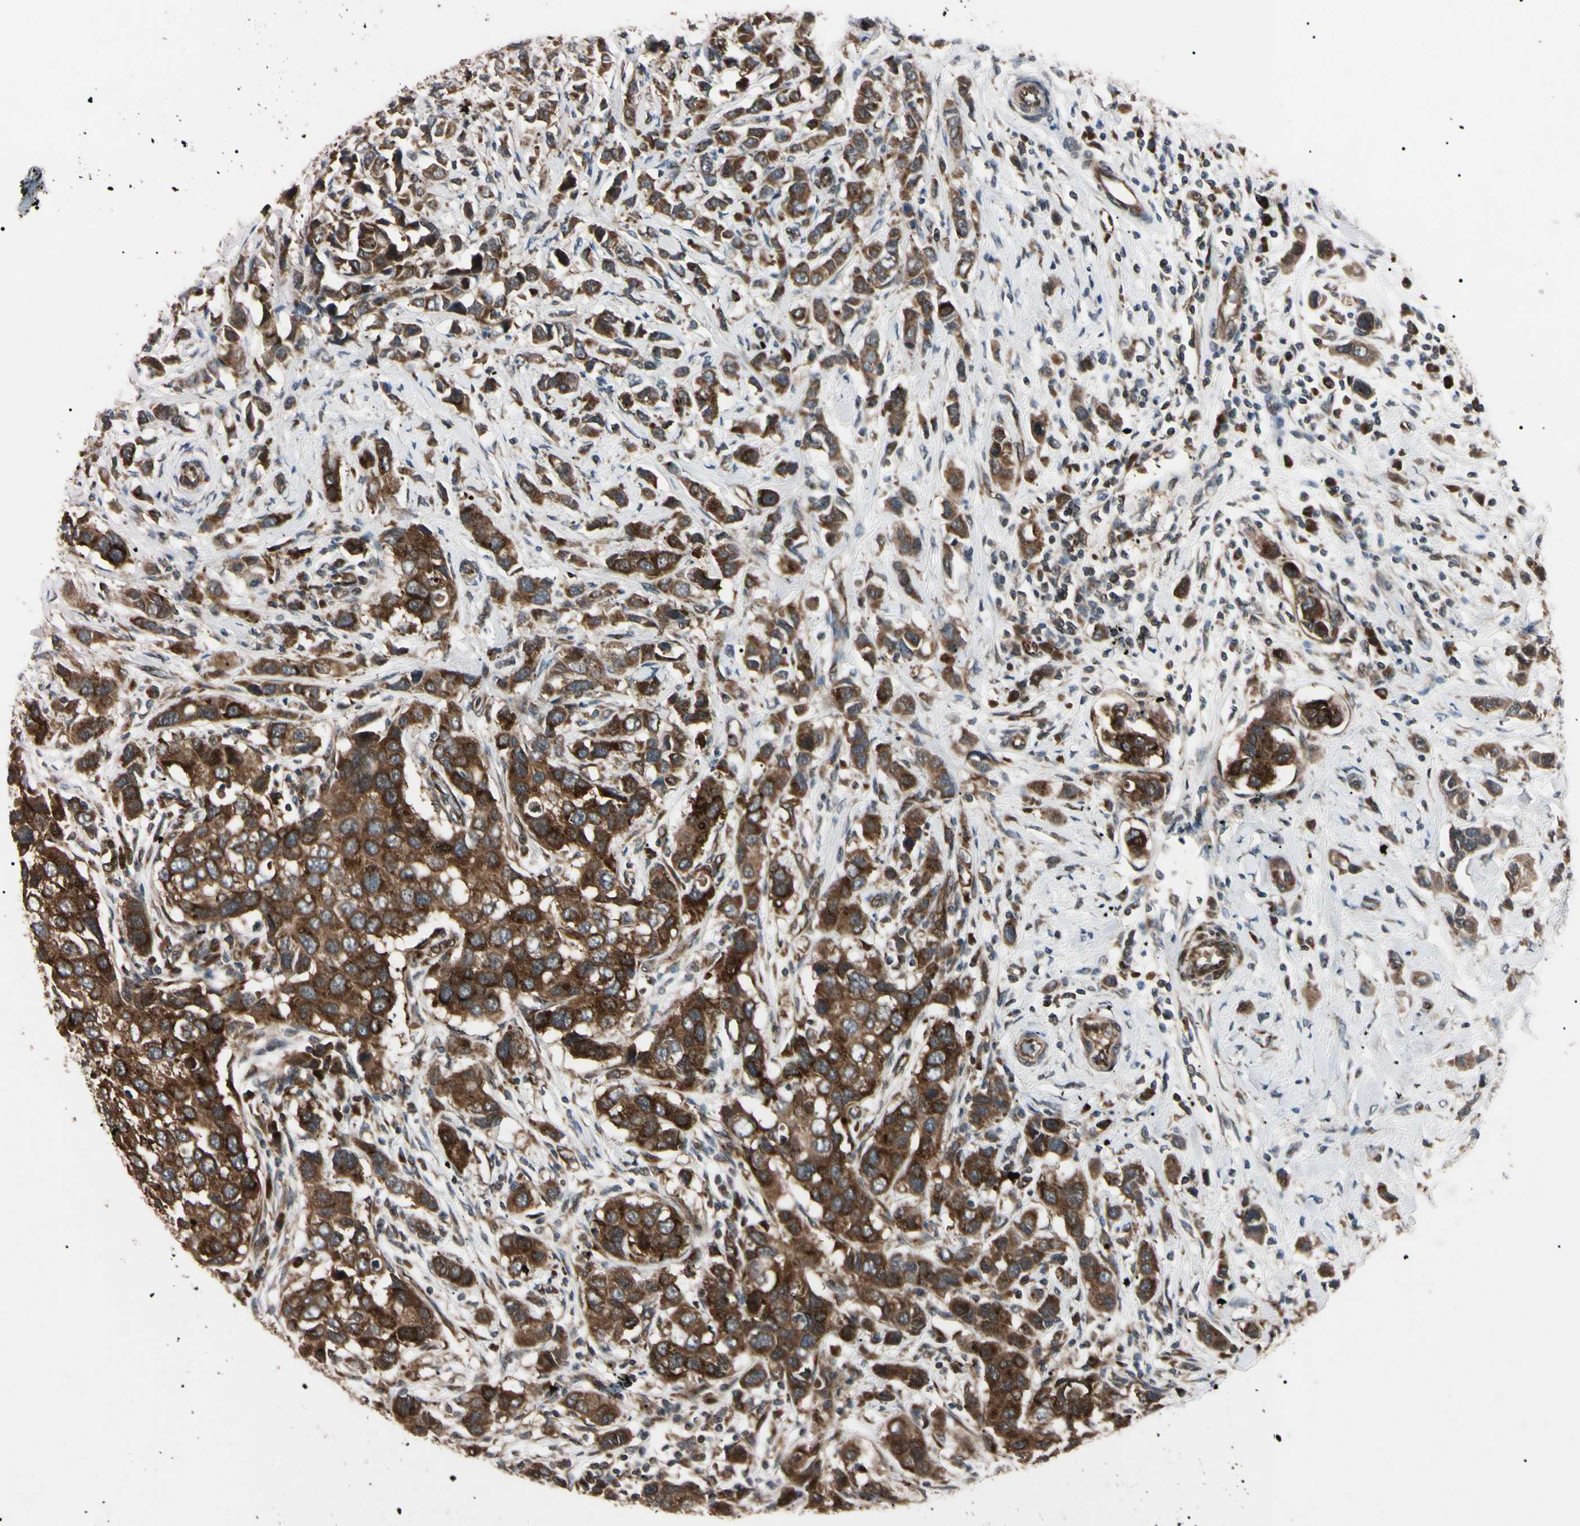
{"staining": {"intensity": "strong", "quantity": ">75%", "location": "cytoplasmic/membranous"}, "tissue": "breast cancer", "cell_type": "Tumor cells", "image_type": "cancer", "snomed": [{"axis": "morphology", "description": "Normal tissue, NOS"}, {"axis": "morphology", "description": "Duct carcinoma"}, {"axis": "topography", "description": "Breast"}], "caption": "IHC (DAB) staining of human breast cancer (infiltrating ductal carcinoma) reveals strong cytoplasmic/membranous protein positivity in approximately >75% of tumor cells. (Brightfield microscopy of DAB IHC at high magnification).", "gene": "GUCY1B1", "patient": {"sex": "female", "age": 50}}